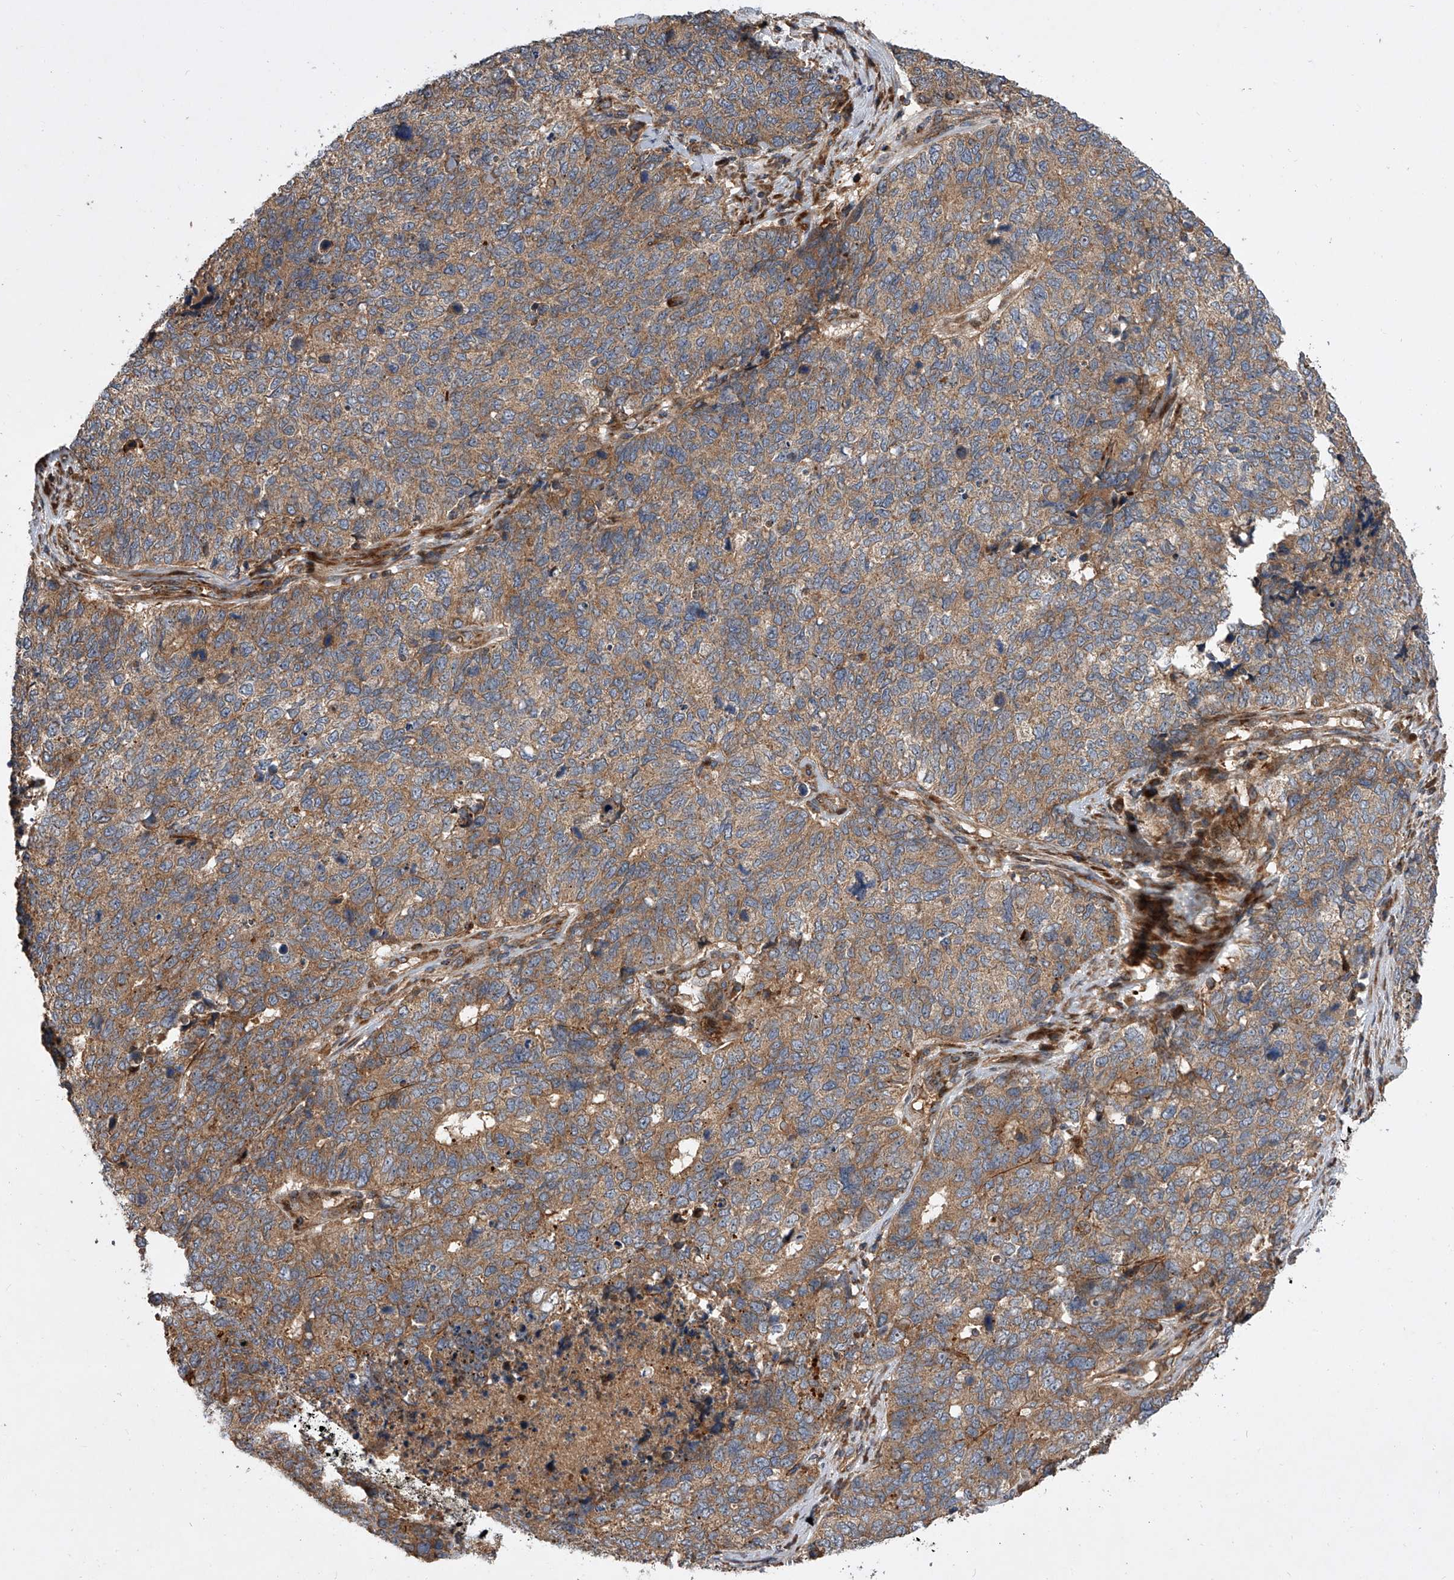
{"staining": {"intensity": "moderate", "quantity": ">75%", "location": "cytoplasmic/membranous"}, "tissue": "cervical cancer", "cell_type": "Tumor cells", "image_type": "cancer", "snomed": [{"axis": "morphology", "description": "Squamous cell carcinoma, NOS"}, {"axis": "topography", "description": "Cervix"}], "caption": "DAB immunohistochemical staining of cervical squamous cell carcinoma shows moderate cytoplasmic/membranous protein staining in about >75% of tumor cells.", "gene": "USP47", "patient": {"sex": "female", "age": 63}}